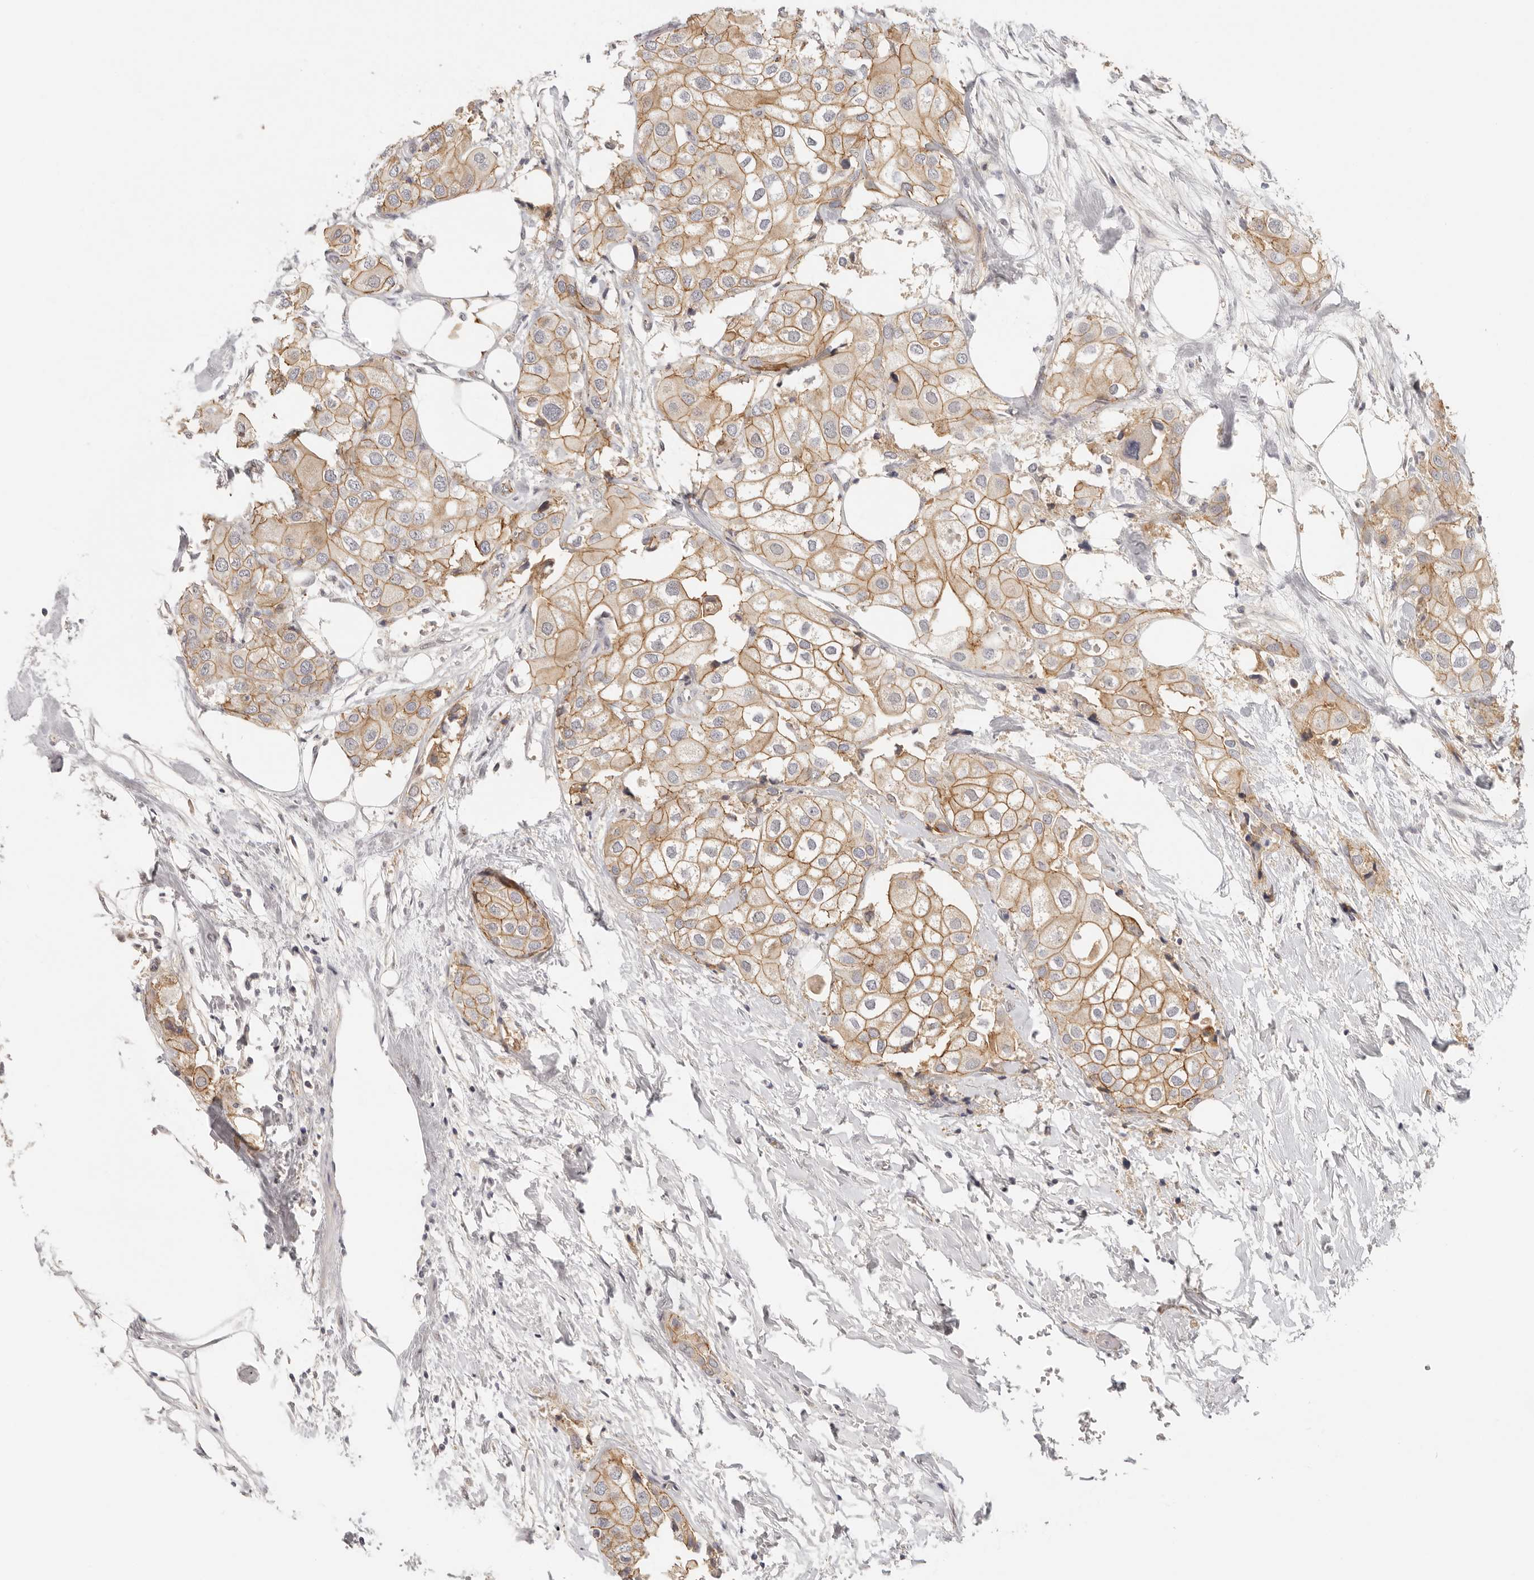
{"staining": {"intensity": "moderate", "quantity": ">75%", "location": "cytoplasmic/membranous"}, "tissue": "urothelial cancer", "cell_type": "Tumor cells", "image_type": "cancer", "snomed": [{"axis": "morphology", "description": "Urothelial carcinoma, High grade"}, {"axis": "topography", "description": "Urinary bladder"}], "caption": "A high-resolution image shows immunohistochemistry (IHC) staining of high-grade urothelial carcinoma, which shows moderate cytoplasmic/membranous expression in about >75% of tumor cells. (IHC, brightfield microscopy, high magnification).", "gene": "ANXA9", "patient": {"sex": "male", "age": 64}}